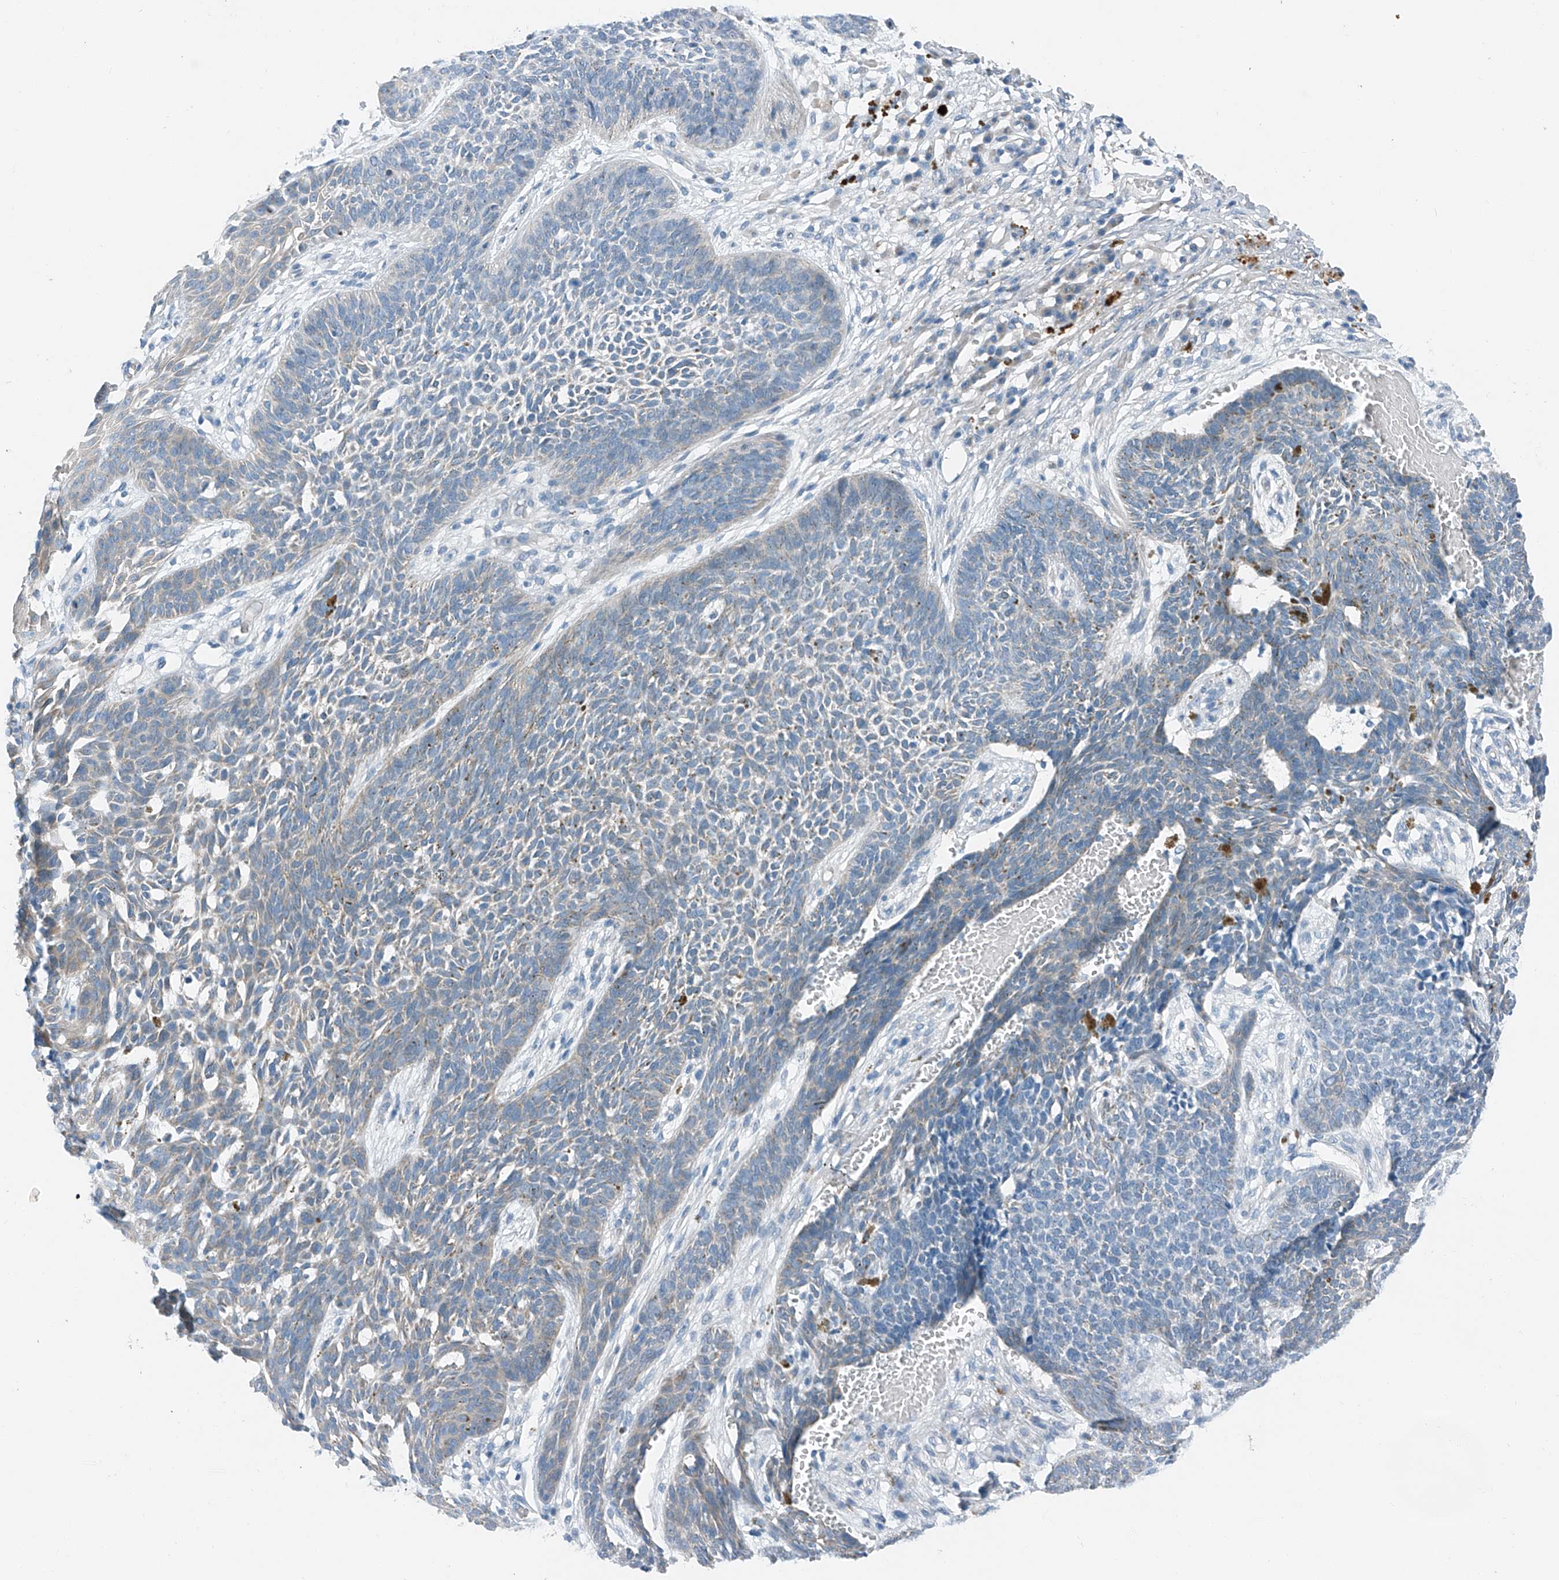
{"staining": {"intensity": "negative", "quantity": "none", "location": "none"}, "tissue": "skin cancer", "cell_type": "Tumor cells", "image_type": "cancer", "snomed": [{"axis": "morphology", "description": "Basal cell carcinoma"}, {"axis": "topography", "description": "Skin"}], "caption": "IHC histopathology image of human skin basal cell carcinoma stained for a protein (brown), which shows no positivity in tumor cells. The staining was performed using DAB to visualize the protein expression in brown, while the nuclei were stained in blue with hematoxylin (Magnification: 20x).", "gene": "MDGA1", "patient": {"sex": "female", "age": 84}}